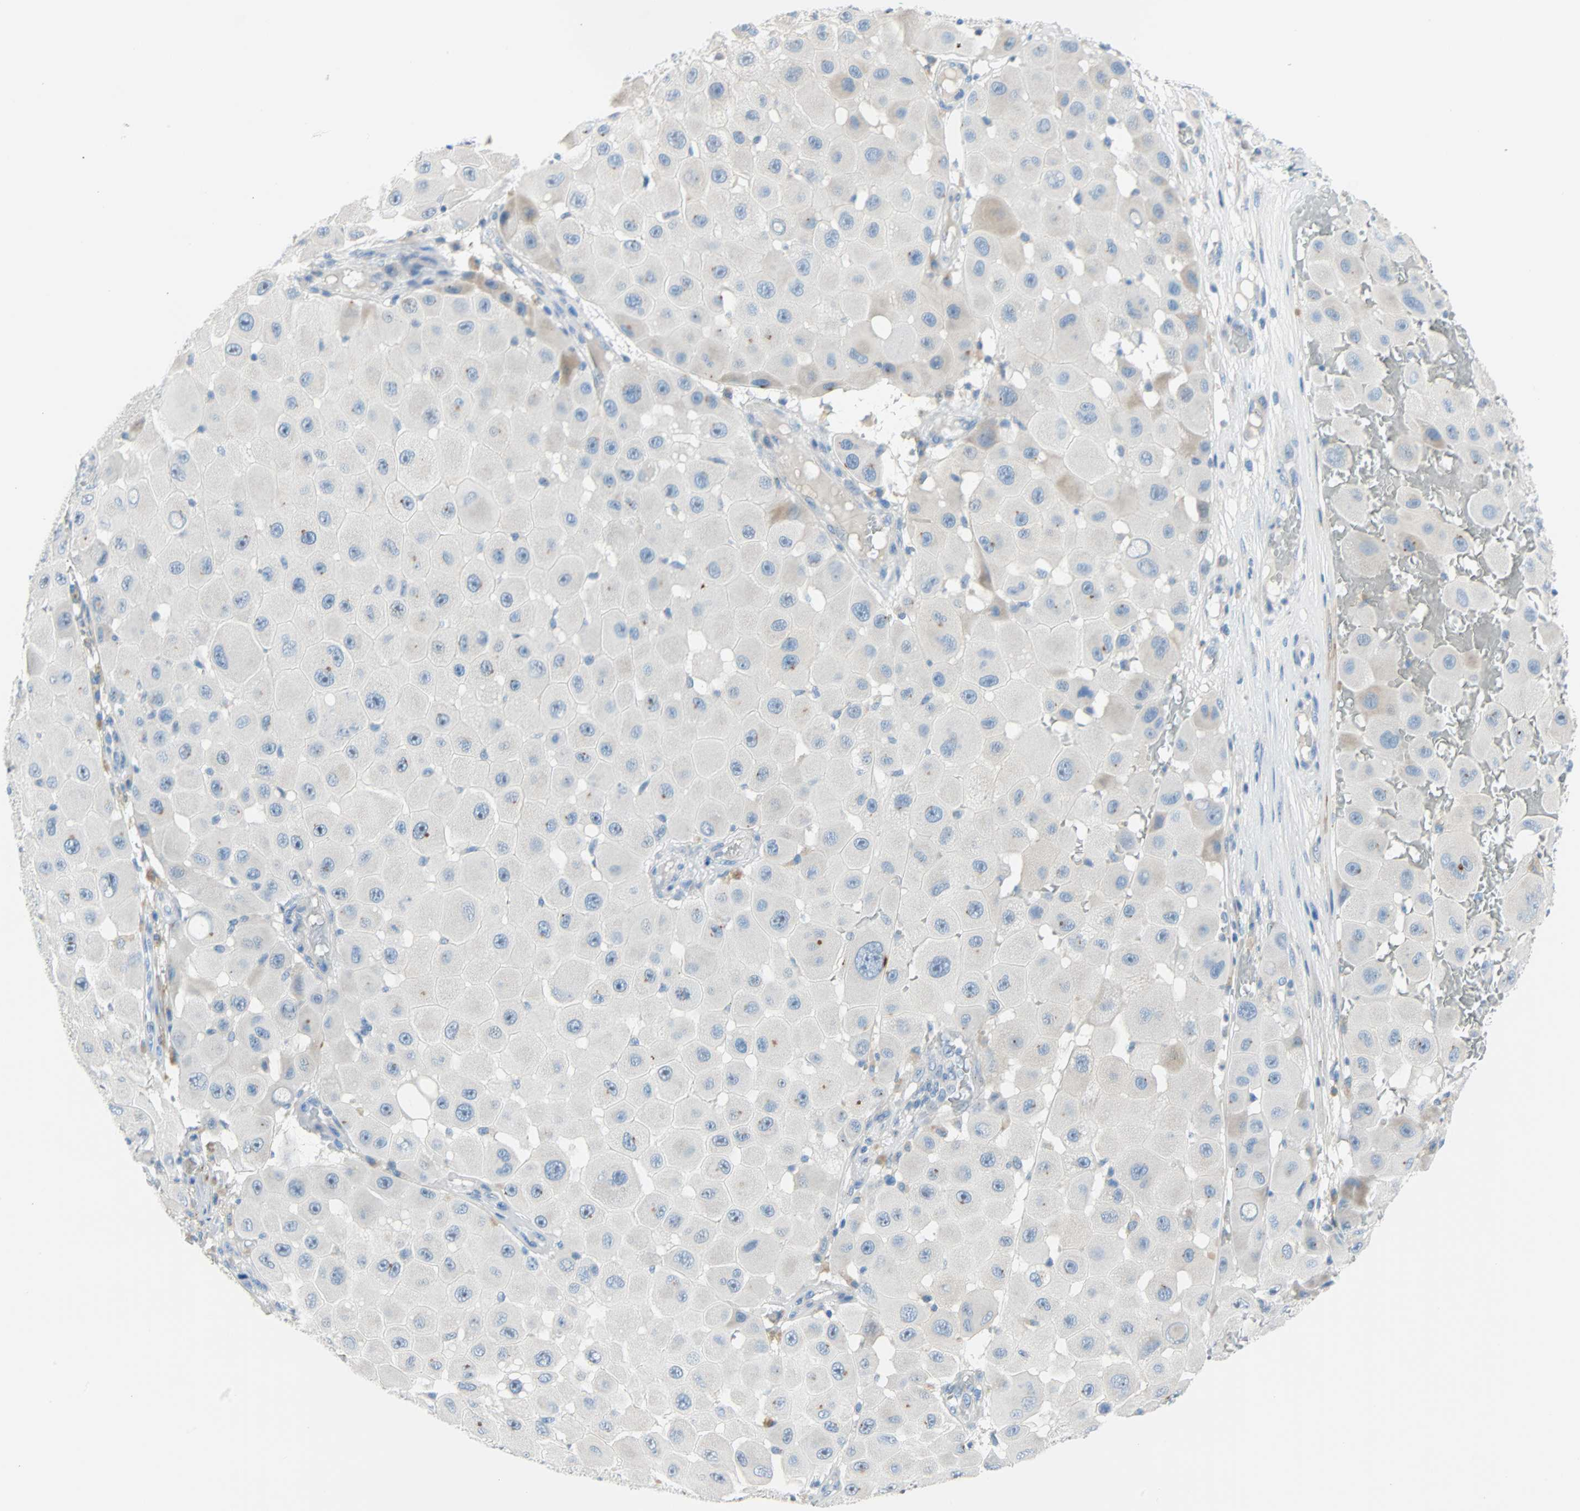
{"staining": {"intensity": "weak", "quantity": "<25%", "location": "cytoplasmic/membranous"}, "tissue": "melanoma", "cell_type": "Tumor cells", "image_type": "cancer", "snomed": [{"axis": "morphology", "description": "Malignant melanoma, NOS"}, {"axis": "topography", "description": "Skin"}], "caption": "A photomicrograph of melanoma stained for a protein displays no brown staining in tumor cells.", "gene": "PDPN", "patient": {"sex": "female", "age": 81}}